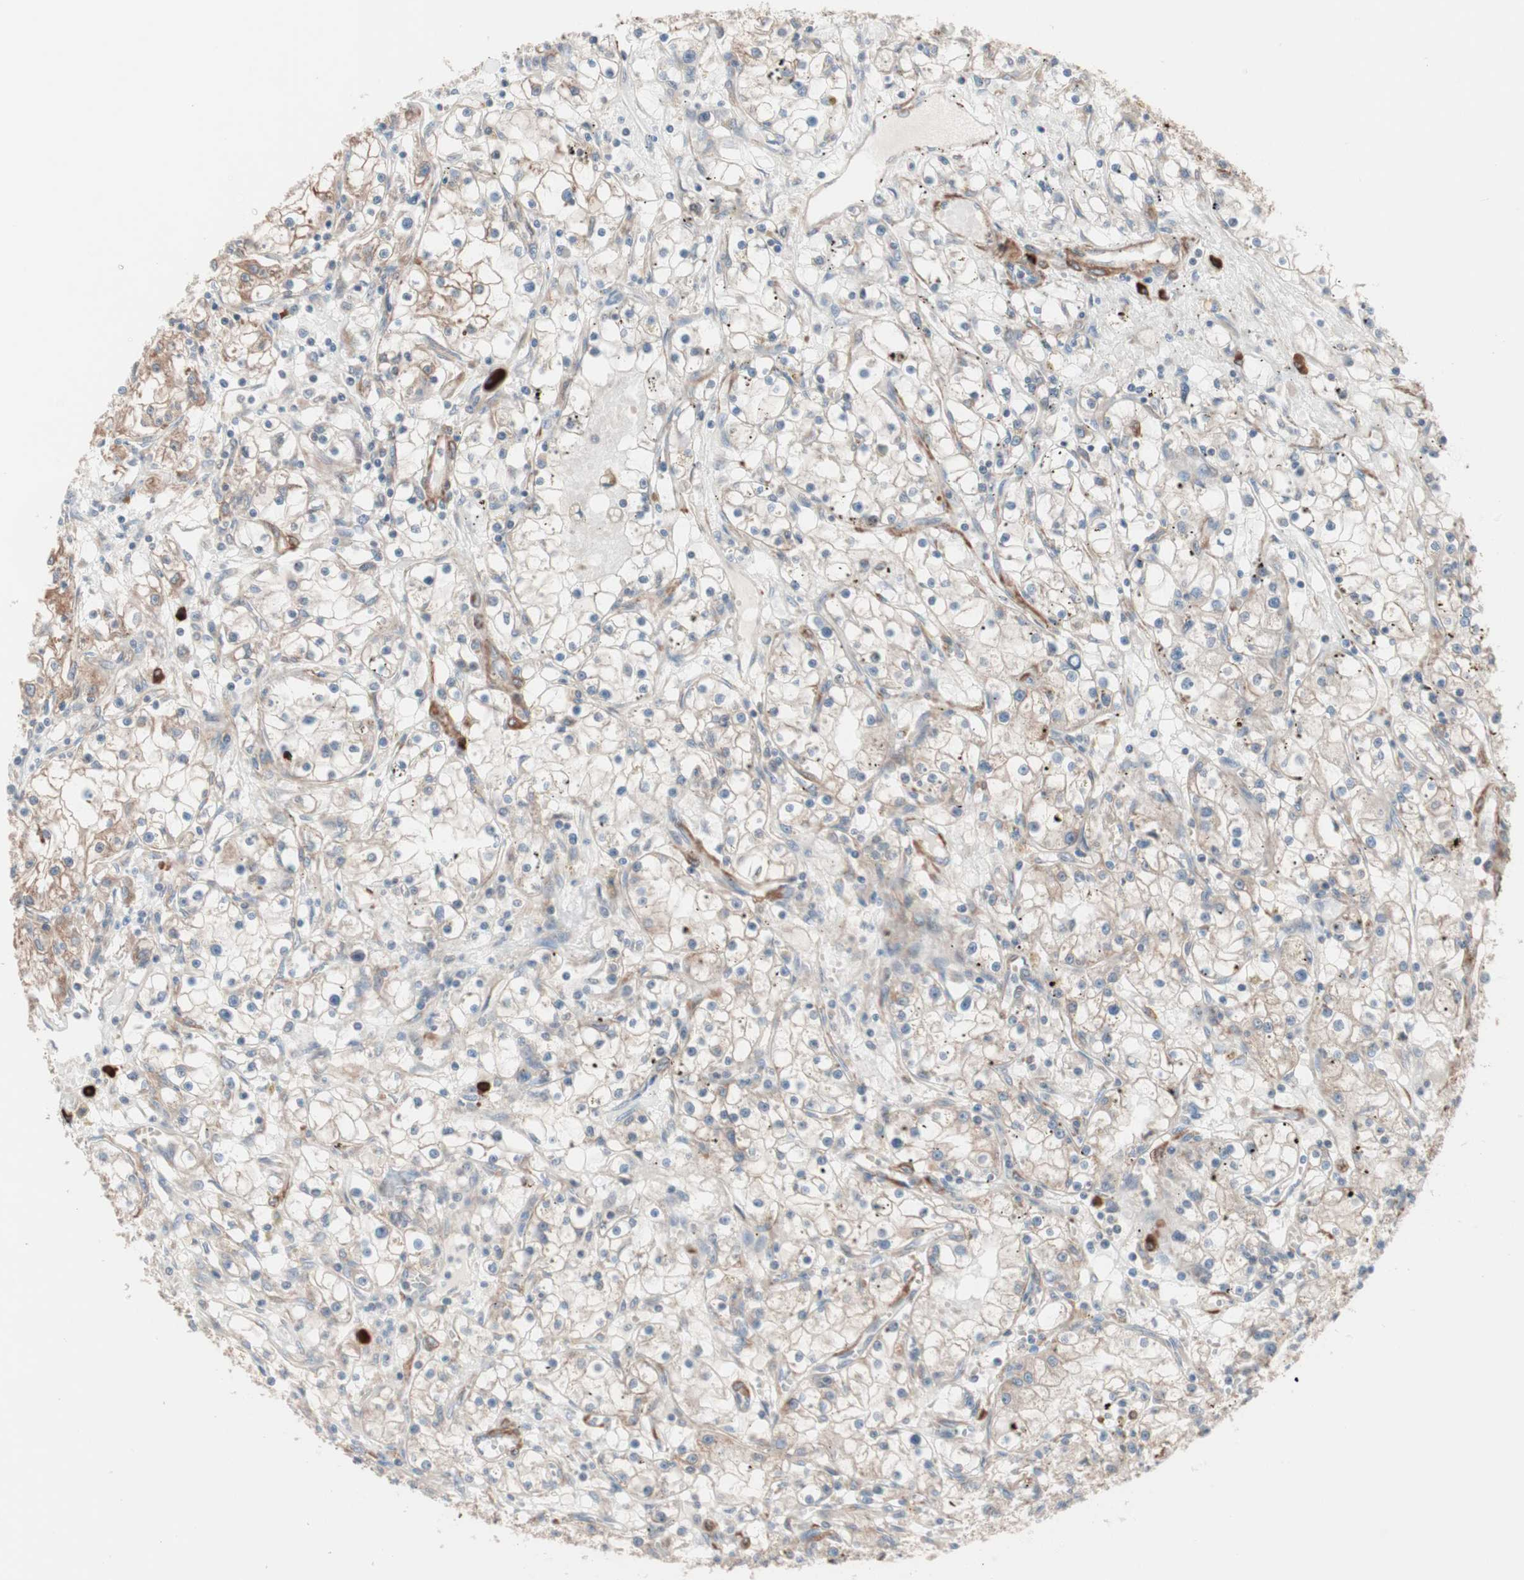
{"staining": {"intensity": "weak", "quantity": "25%-75%", "location": "cytoplasmic/membranous"}, "tissue": "renal cancer", "cell_type": "Tumor cells", "image_type": "cancer", "snomed": [{"axis": "morphology", "description": "Adenocarcinoma, NOS"}, {"axis": "topography", "description": "Kidney"}], "caption": "Protein analysis of renal cancer (adenocarcinoma) tissue exhibits weak cytoplasmic/membranous expression in about 25%-75% of tumor cells.", "gene": "ALG5", "patient": {"sex": "male", "age": 56}}